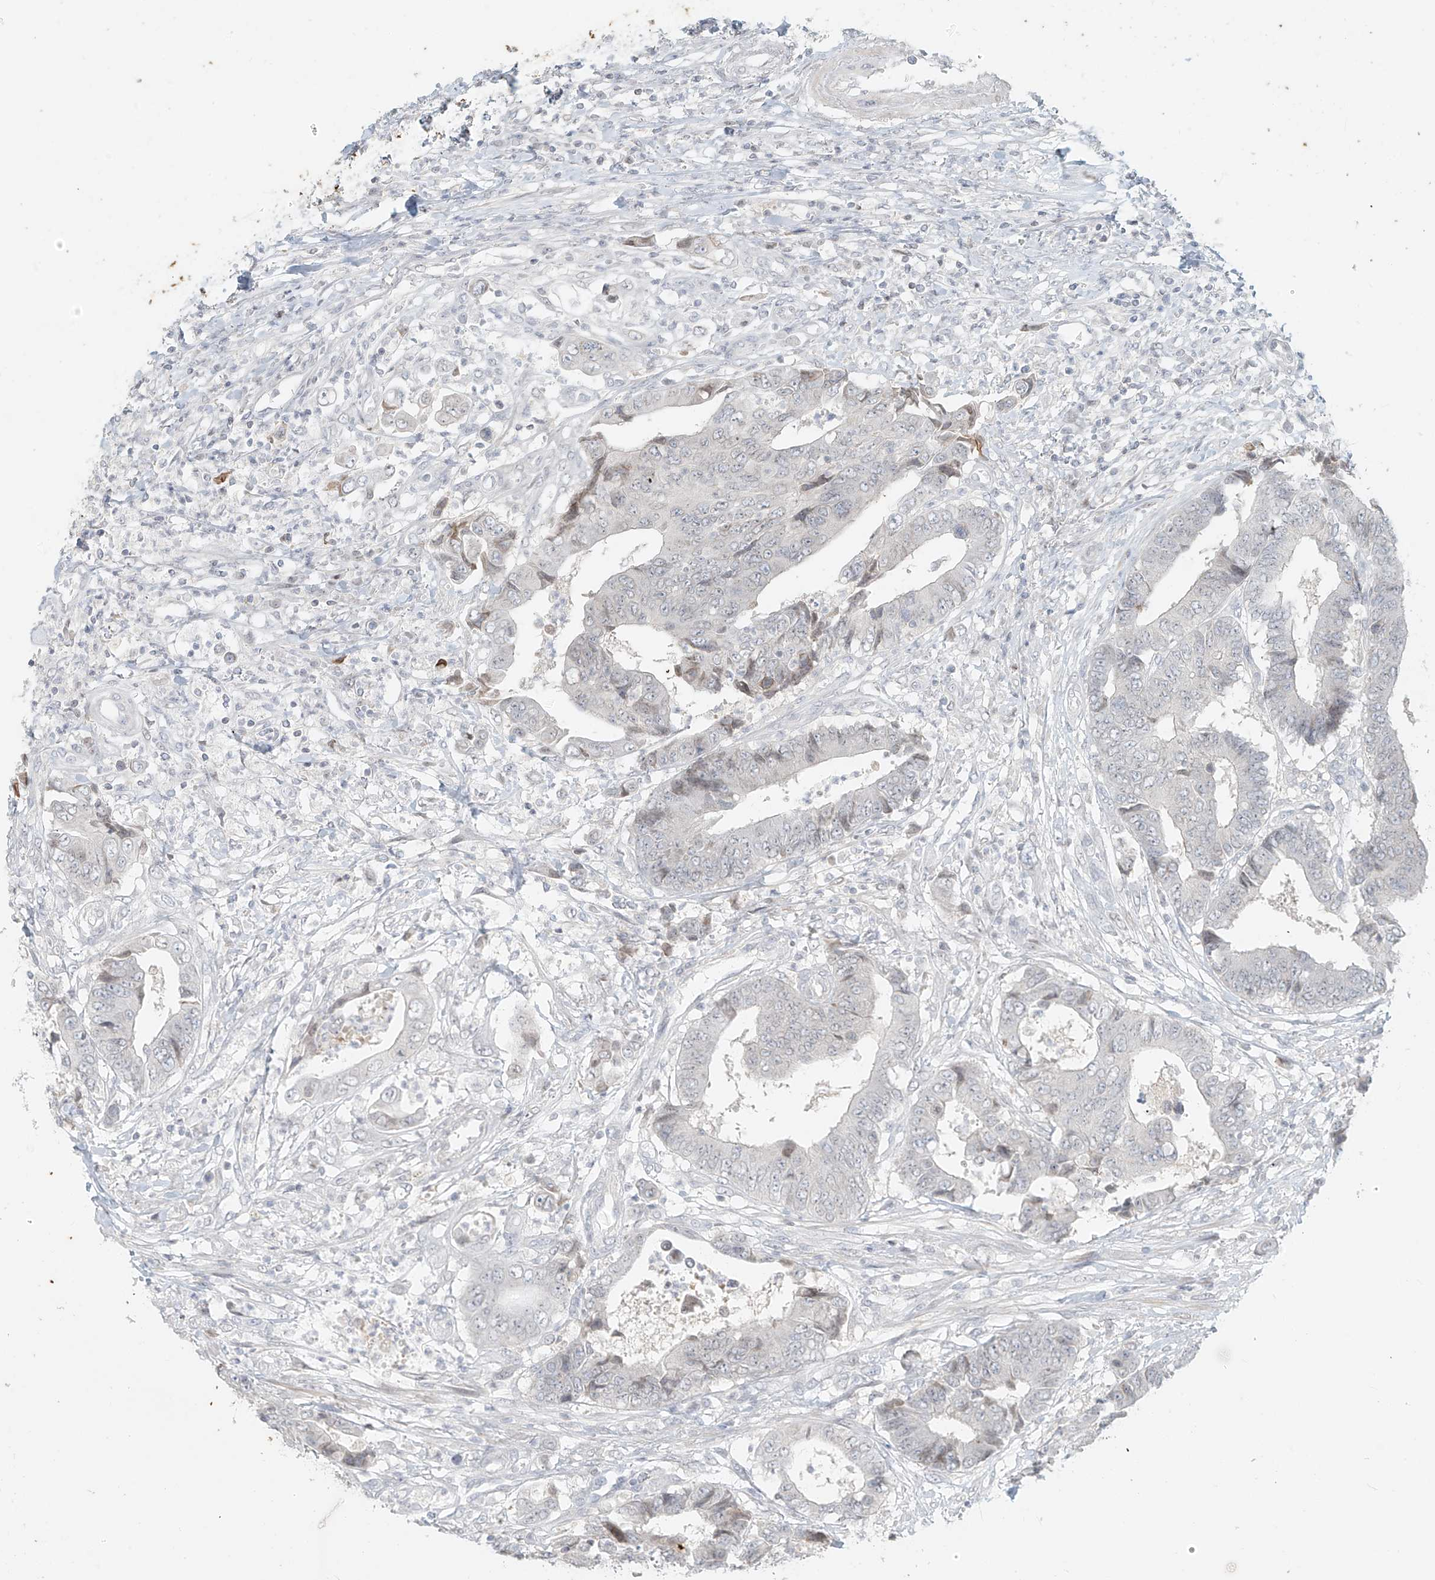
{"staining": {"intensity": "negative", "quantity": "none", "location": "none"}, "tissue": "colorectal cancer", "cell_type": "Tumor cells", "image_type": "cancer", "snomed": [{"axis": "morphology", "description": "Adenocarcinoma, NOS"}, {"axis": "topography", "description": "Rectum"}], "caption": "Tumor cells show no significant protein positivity in colorectal cancer (adenocarcinoma). (Stains: DAB immunohistochemistry with hematoxylin counter stain, Microscopy: brightfield microscopy at high magnification).", "gene": "OSBPL7", "patient": {"sex": "male", "age": 84}}